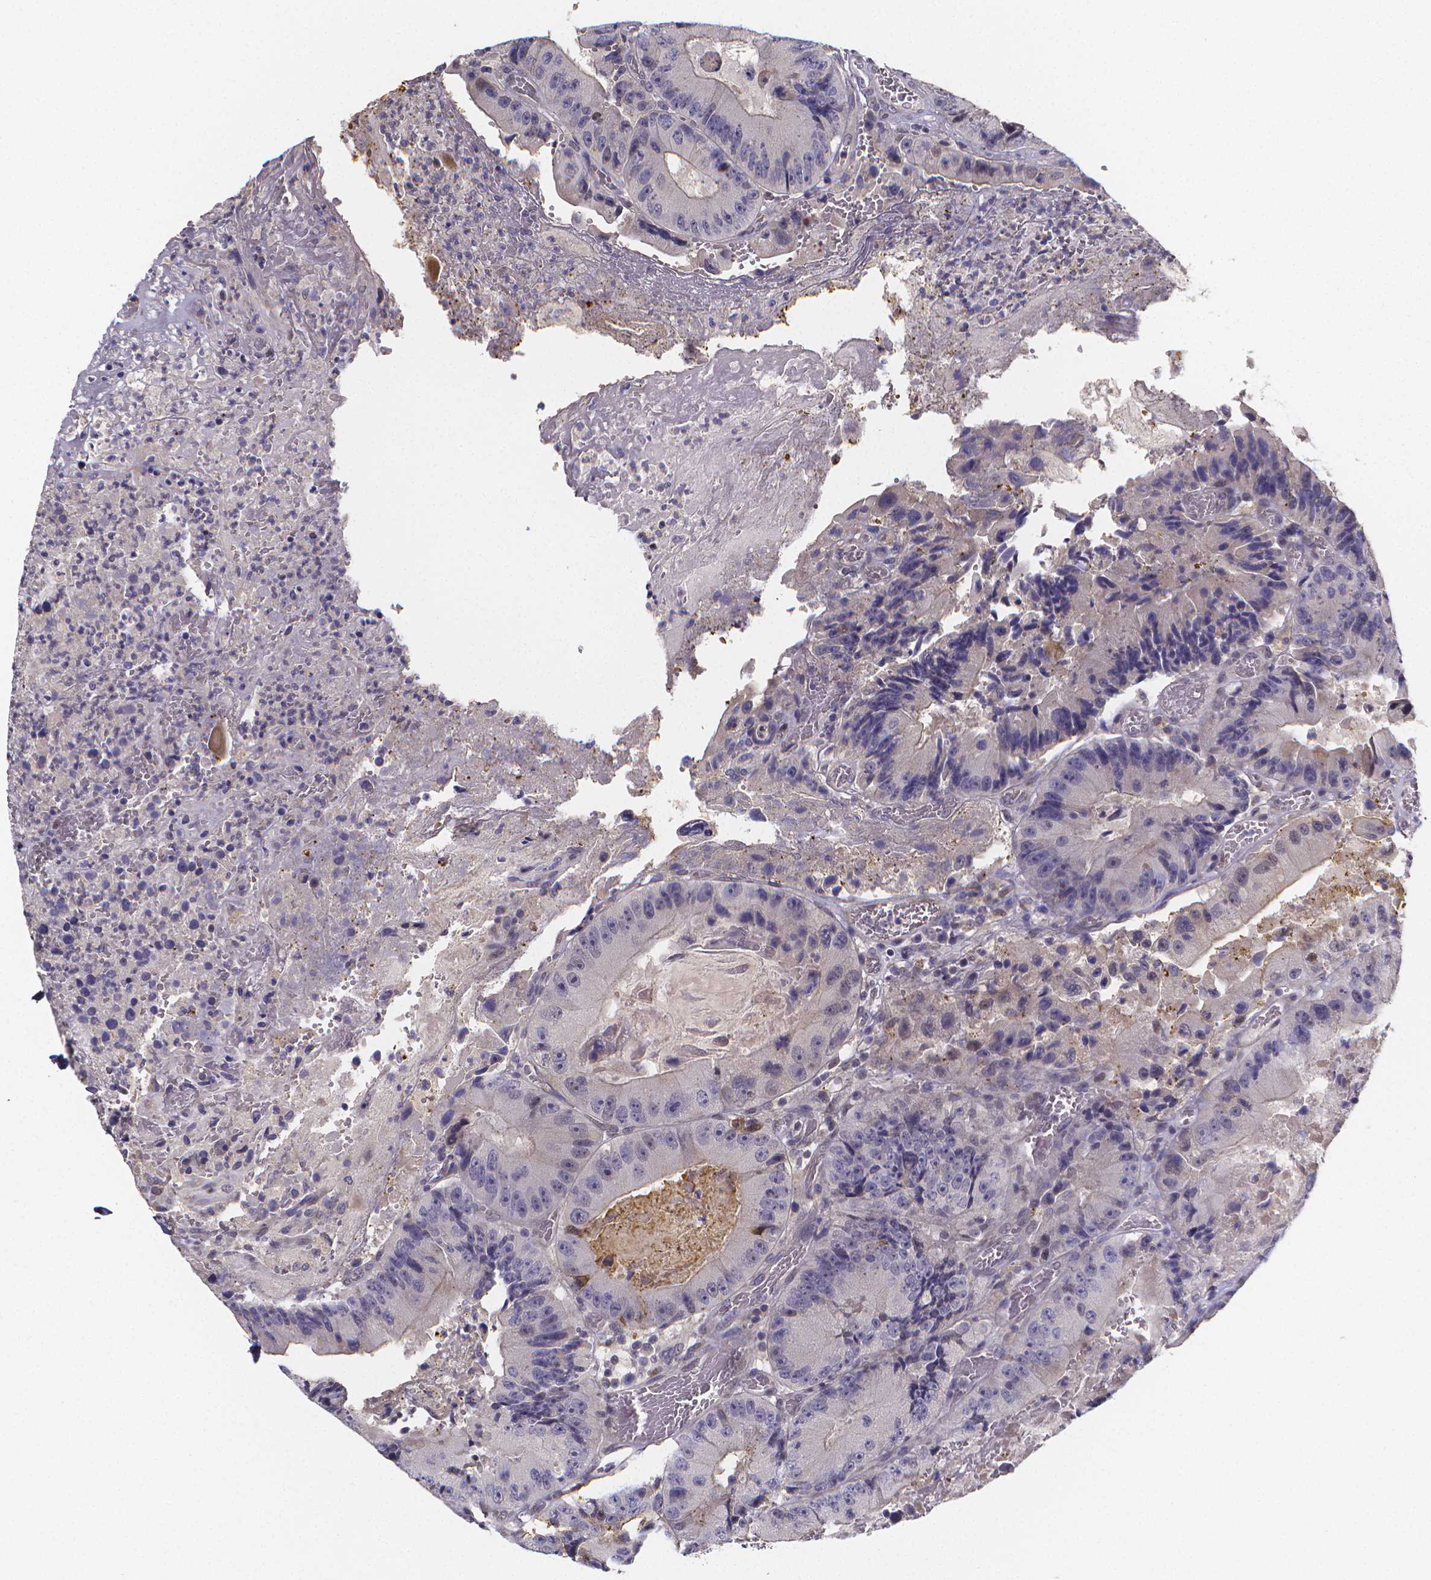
{"staining": {"intensity": "negative", "quantity": "none", "location": "none"}, "tissue": "colorectal cancer", "cell_type": "Tumor cells", "image_type": "cancer", "snomed": [{"axis": "morphology", "description": "Adenocarcinoma, NOS"}, {"axis": "topography", "description": "Colon"}], "caption": "The image shows no significant positivity in tumor cells of adenocarcinoma (colorectal).", "gene": "PAH", "patient": {"sex": "female", "age": 86}}